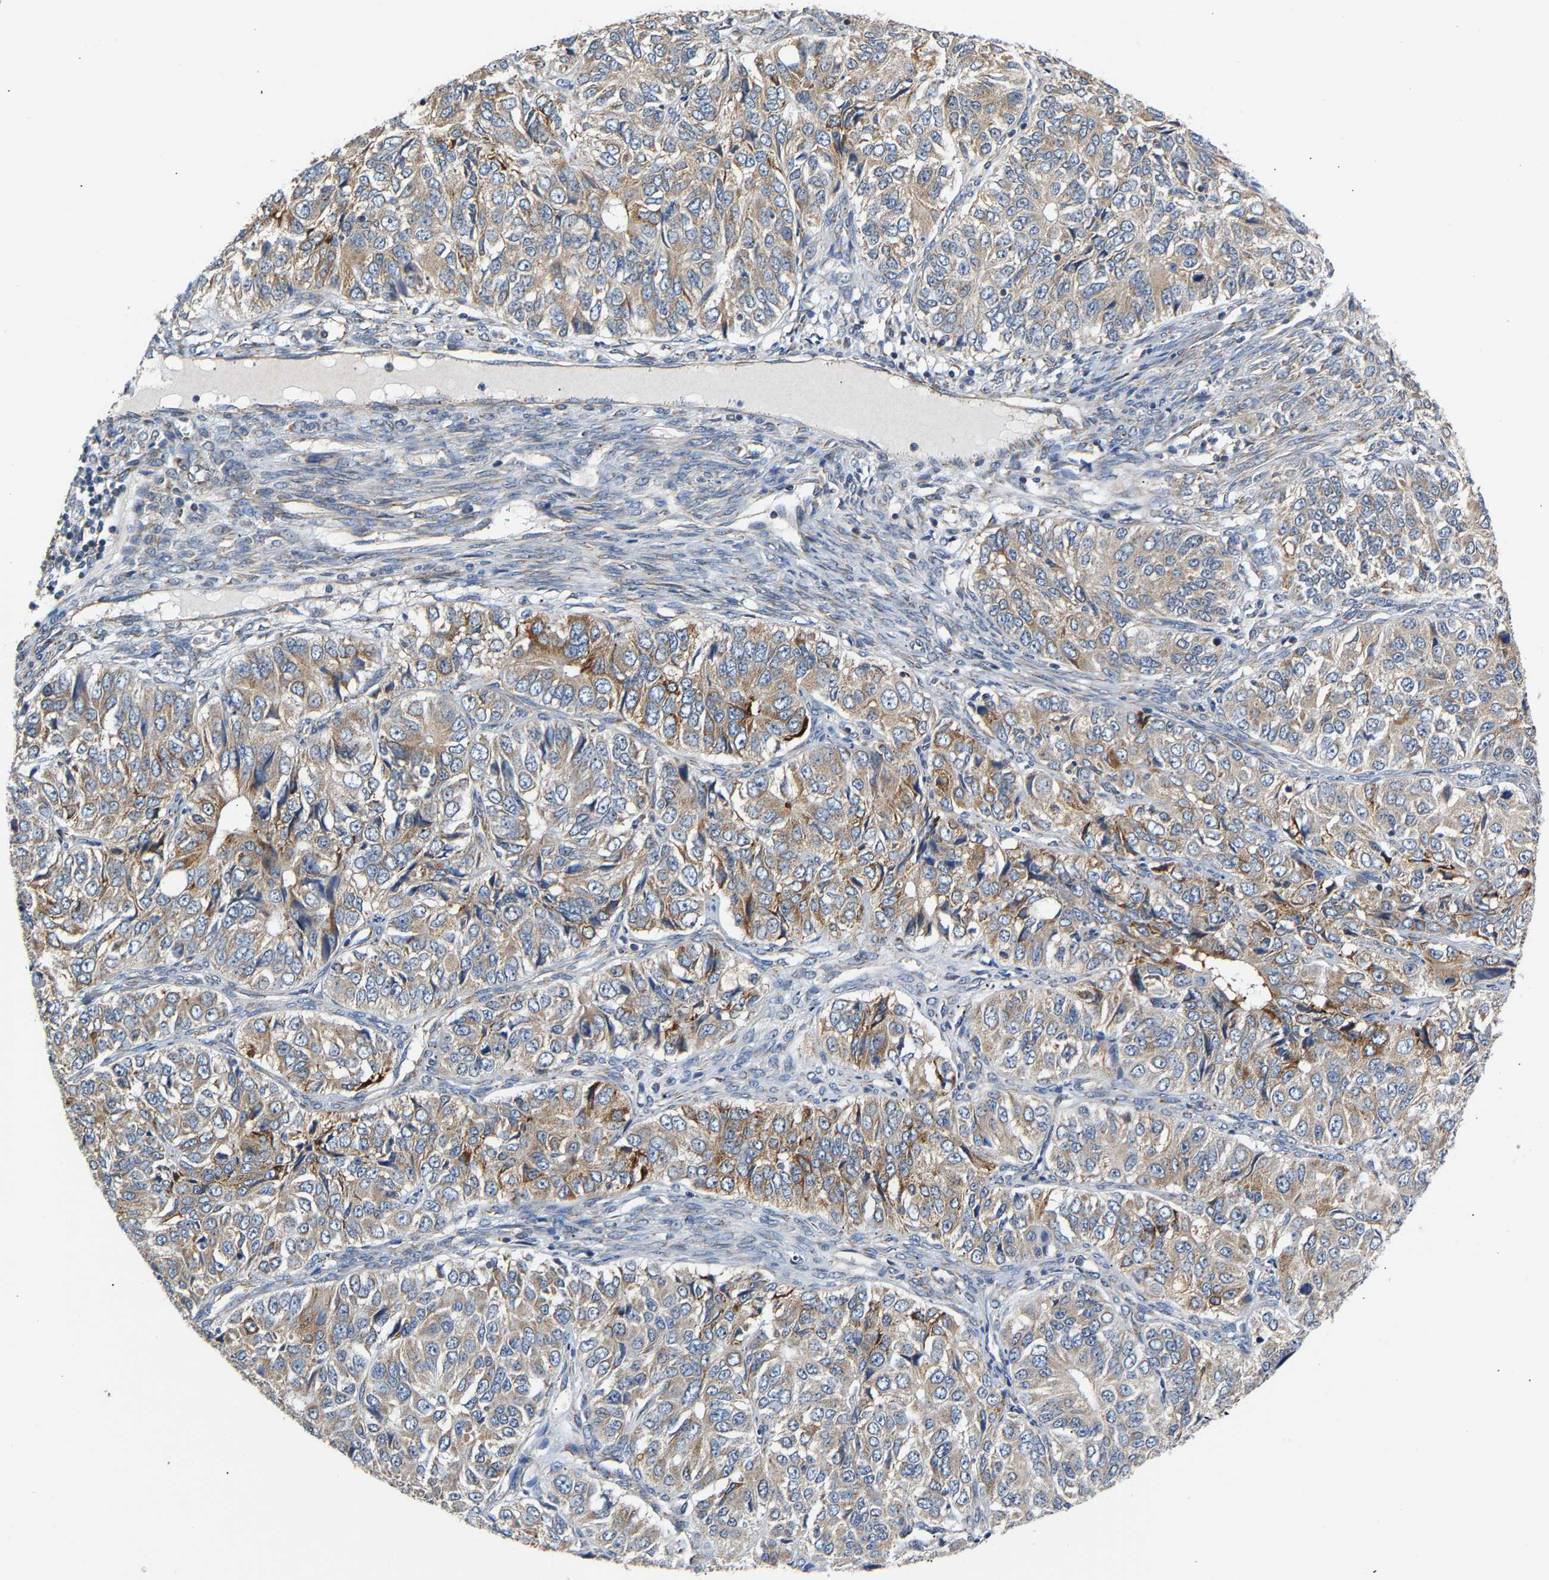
{"staining": {"intensity": "moderate", "quantity": "25%-75%", "location": "cytoplasmic/membranous"}, "tissue": "ovarian cancer", "cell_type": "Tumor cells", "image_type": "cancer", "snomed": [{"axis": "morphology", "description": "Carcinoma, endometroid"}, {"axis": "topography", "description": "Ovary"}], "caption": "Immunohistochemistry (IHC) of ovarian endometroid carcinoma demonstrates medium levels of moderate cytoplasmic/membranous expression in approximately 25%-75% of tumor cells. The staining was performed using DAB, with brown indicating positive protein expression. Nuclei are stained blue with hematoxylin.", "gene": "TMEM168", "patient": {"sex": "female", "age": 51}}